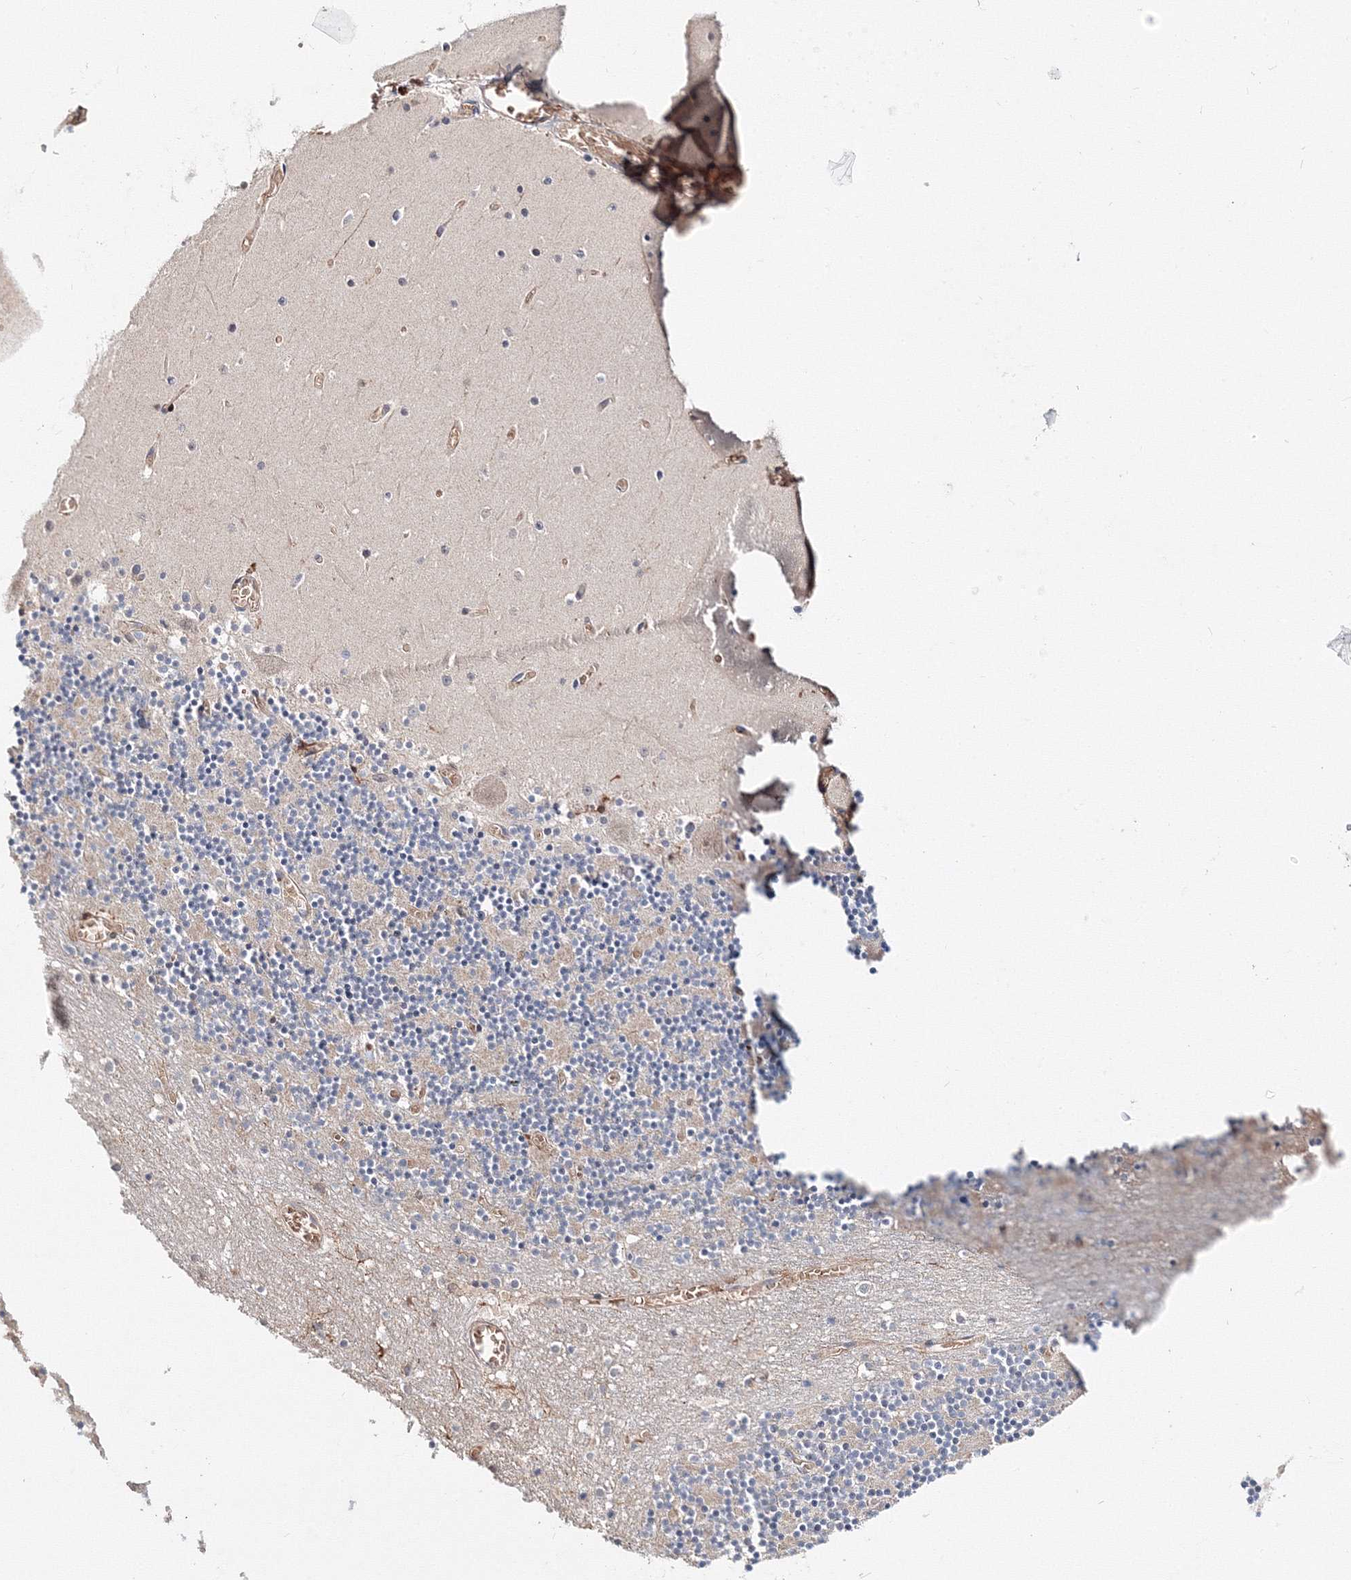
{"staining": {"intensity": "moderate", "quantity": "<25%", "location": "cytoplasmic/membranous"}, "tissue": "cerebellum", "cell_type": "Cells in granular layer", "image_type": "normal", "snomed": [{"axis": "morphology", "description": "Normal tissue, NOS"}, {"axis": "topography", "description": "Cerebellum"}], "caption": "Human cerebellum stained with a brown dye reveals moderate cytoplasmic/membranous positive expression in approximately <25% of cells in granular layer.", "gene": "C11orf52", "patient": {"sex": "female", "age": 28}}